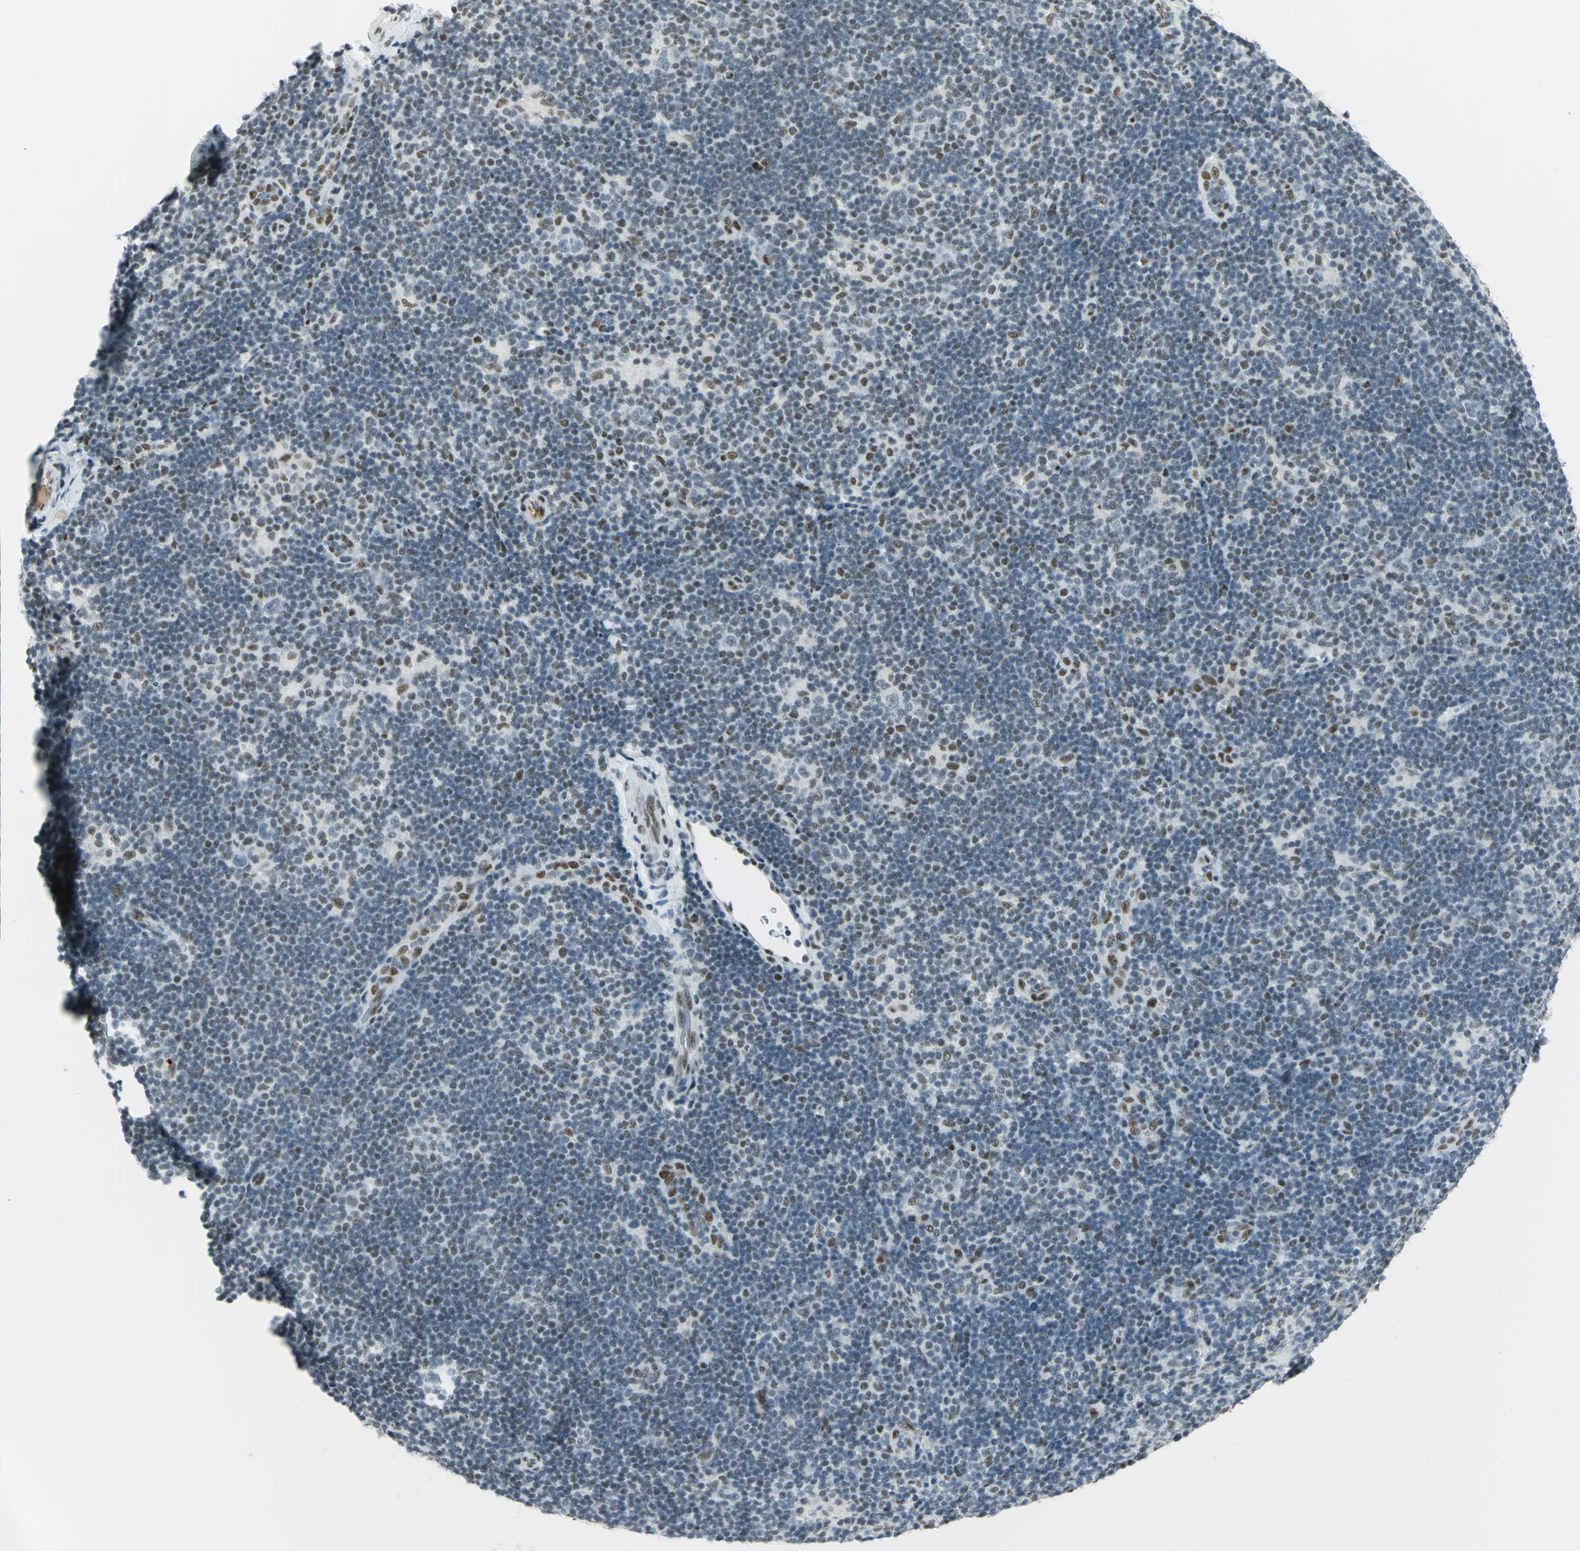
{"staining": {"intensity": "moderate", "quantity": "<25%", "location": "nuclear"}, "tissue": "lymphoma", "cell_type": "Tumor cells", "image_type": "cancer", "snomed": [{"axis": "morphology", "description": "Hodgkin's disease, NOS"}, {"axis": "topography", "description": "Lymph node"}], "caption": "The histopathology image demonstrates staining of lymphoma, revealing moderate nuclear protein staining (brown color) within tumor cells.", "gene": "MTMR10", "patient": {"sex": "female", "age": 57}}